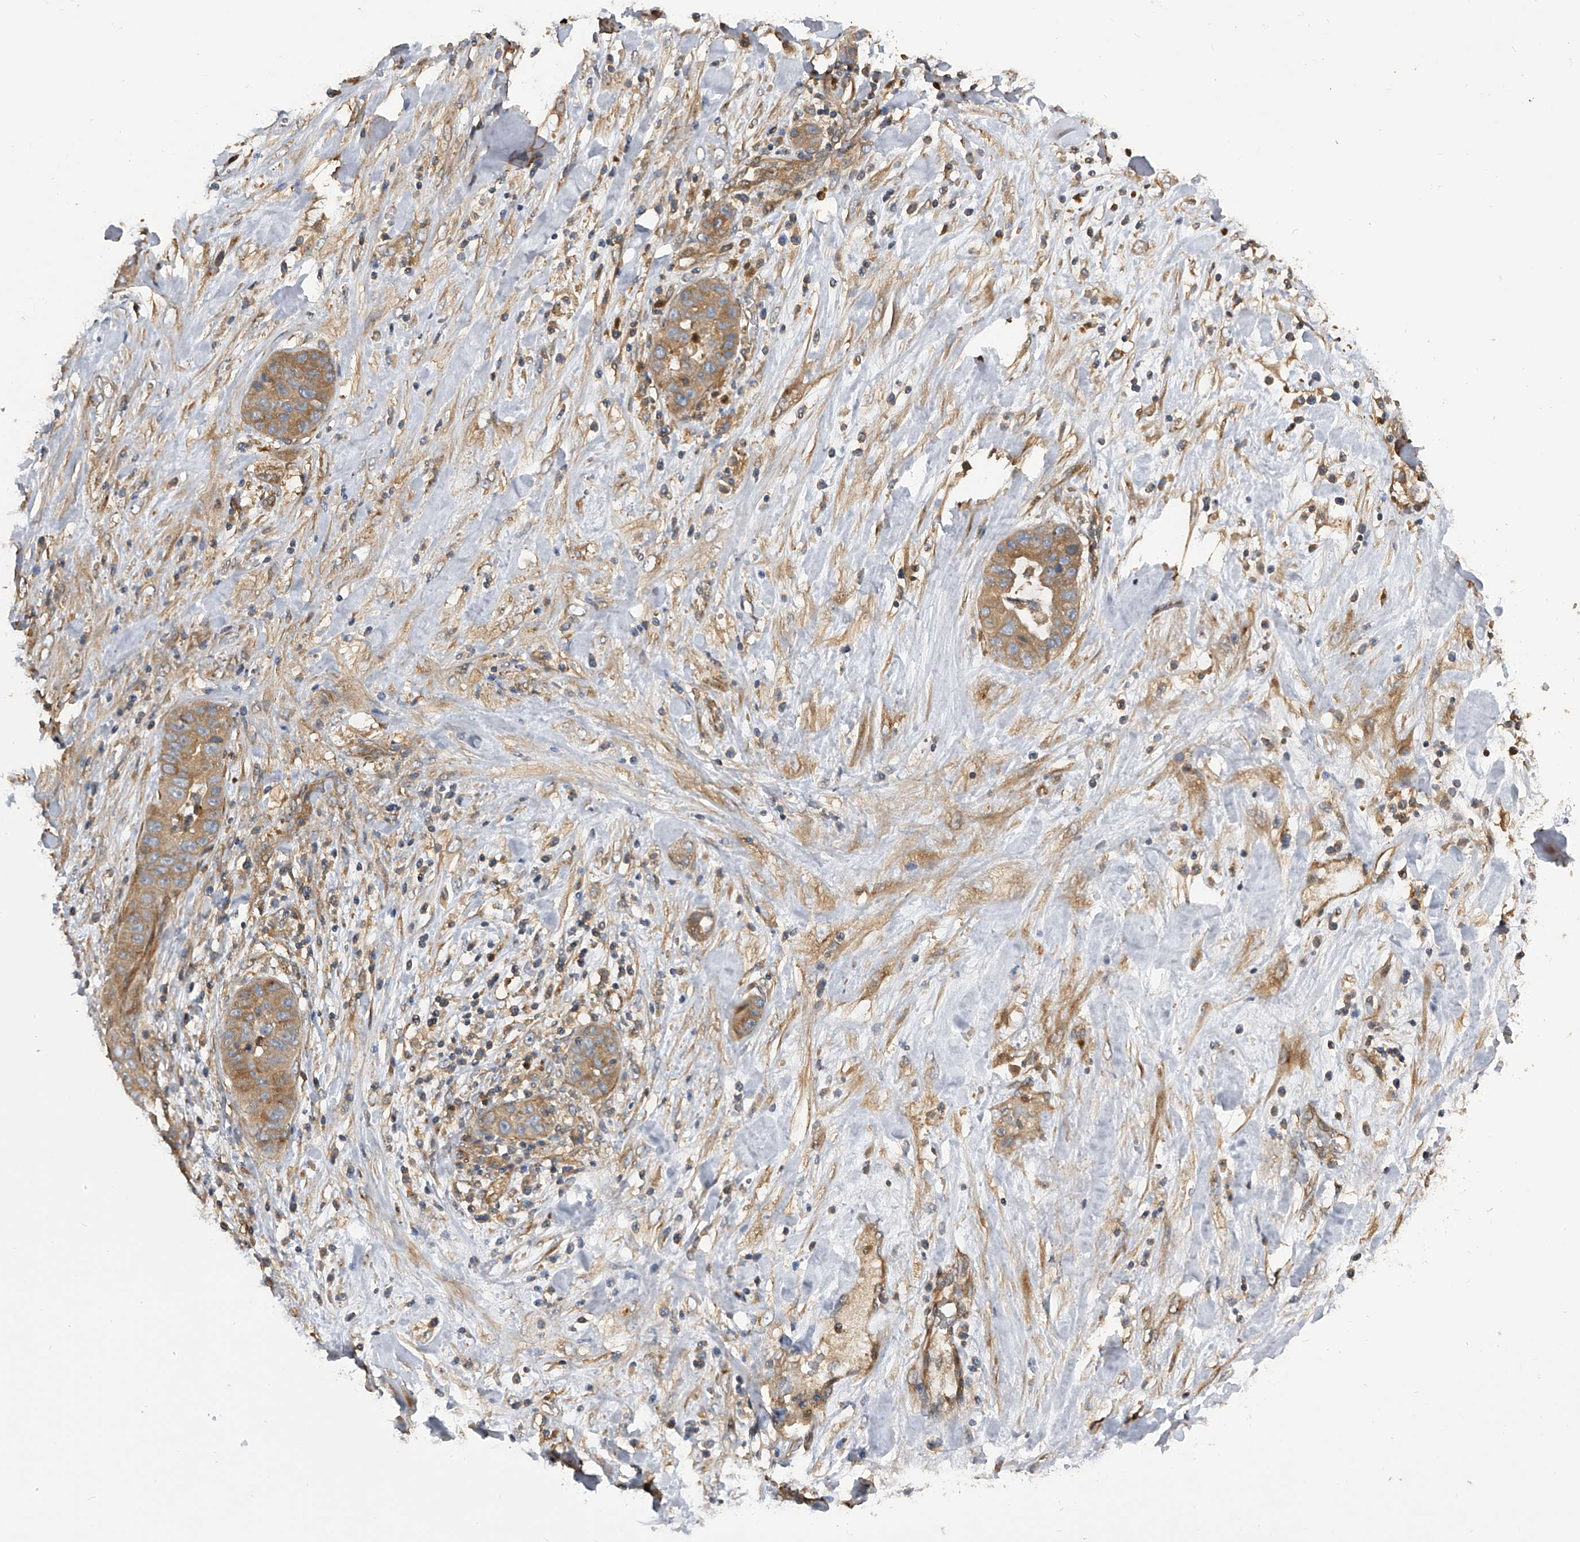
{"staining": {"intensity": "moderate", "quantity": ">75%", "location": "cytoplasmic/membranous"}, "tissue": "liver cancer", "cell_type": "Tumor cells", "image_type": "cancer", "snomed": [{"axis": "morphology", "description": "Cholangiocarcinoma"}, {"axis": "topography", "description": "Liver"}], "caption": "Liver cancer (cholangiocarcinoma) was stained to show a protein in brown. There is medium levels of moderate cytoplasmic/membranous staining in approximately >75% of tumor cells.", "gene": "PTPRA", "patient": {"sex": "female", "age": 52}}